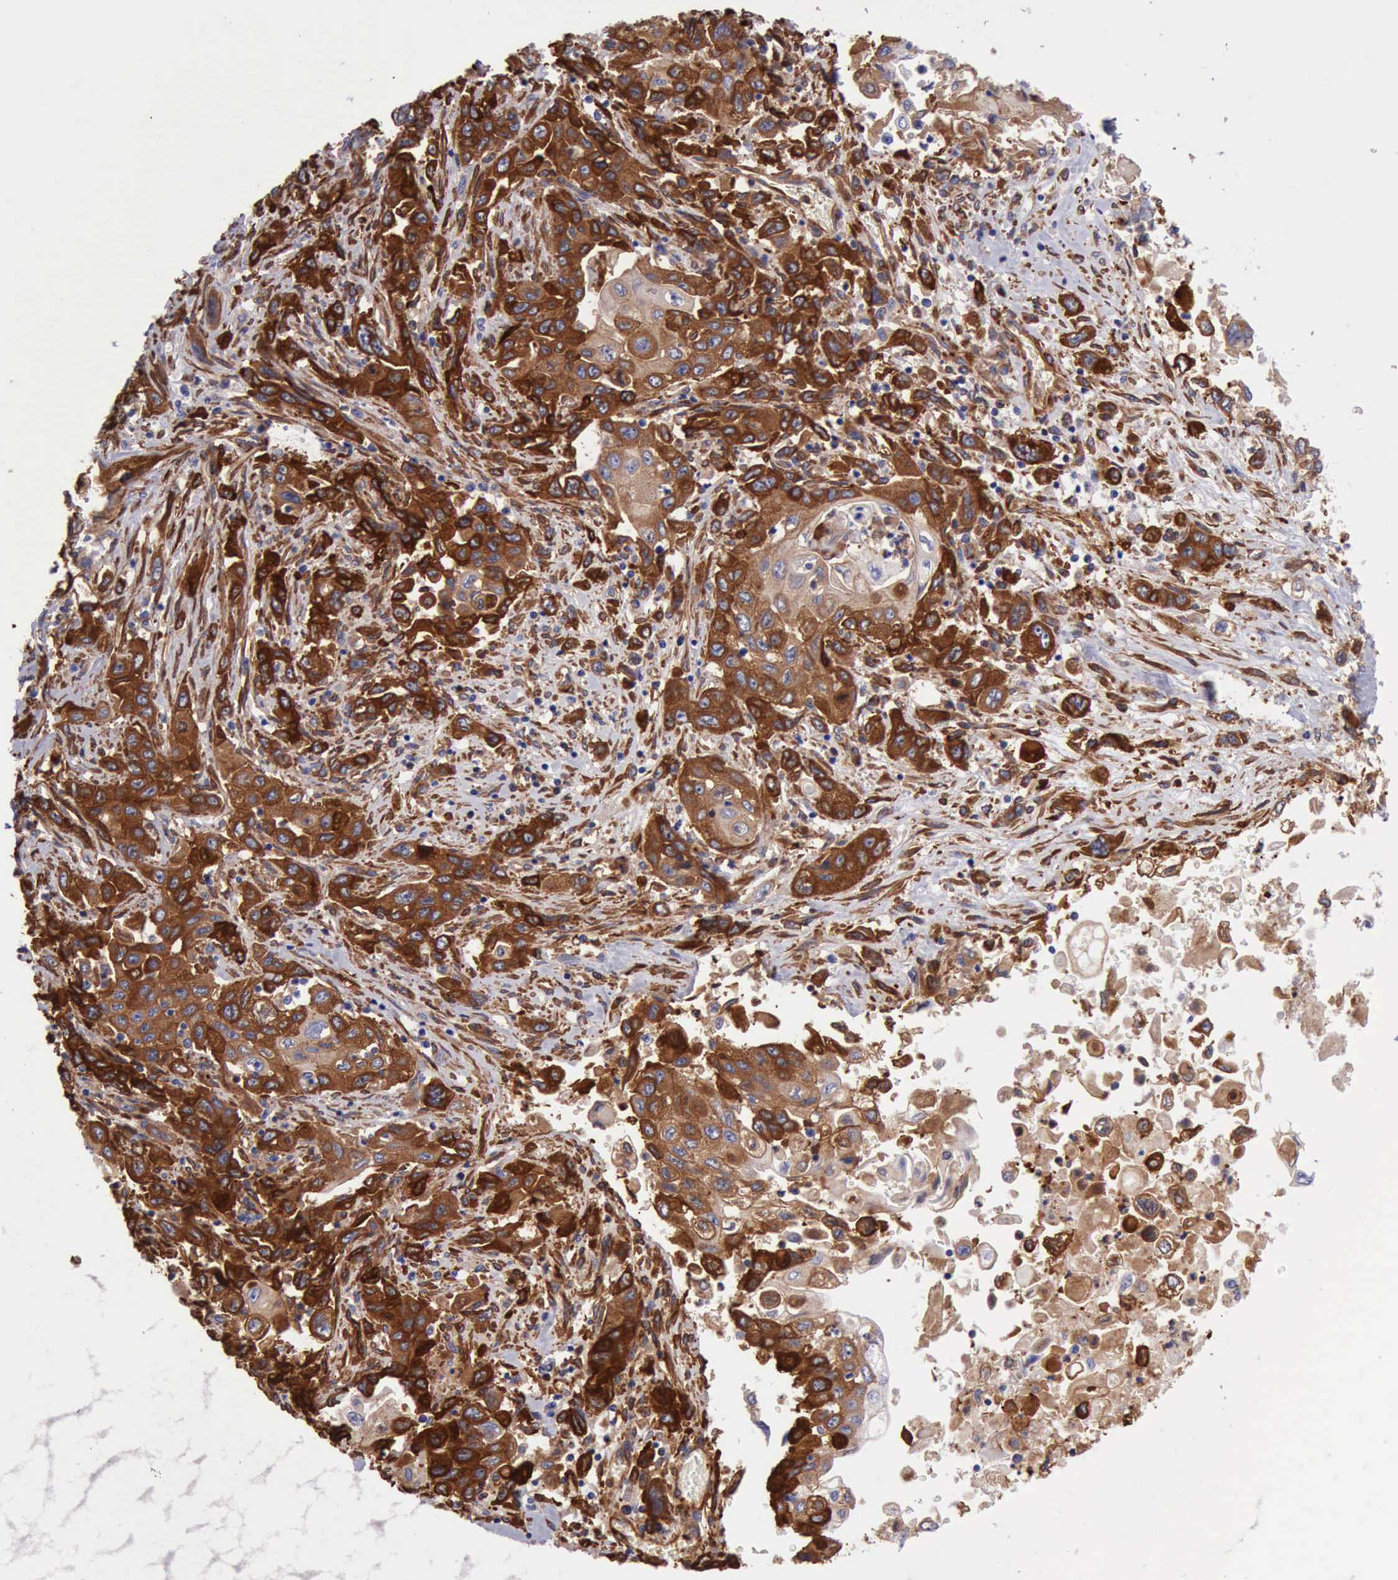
{"staining": {"intensity": "strong", "quantity": ">75%", "location": "cytoplasmic/membranous"}, "tissue": "pancreatic cancer", "cell_type": "Tumor cells", "image_type": "cancer", "snomed": [{"axis": "morphology", "description": "Adenocarcinoma, NOS"}, {"axis": "topography", "description": "Pancreas"}], "caption": "A high-resolution histopathology image shows IHC staining of pancreatic adenocarcinoma, which exhibits strong cytoplasmic/membranous positivity in about >75% of tumor cells.", "gene": "FLNA", "patient": {"sex": "male", "age": 70}}